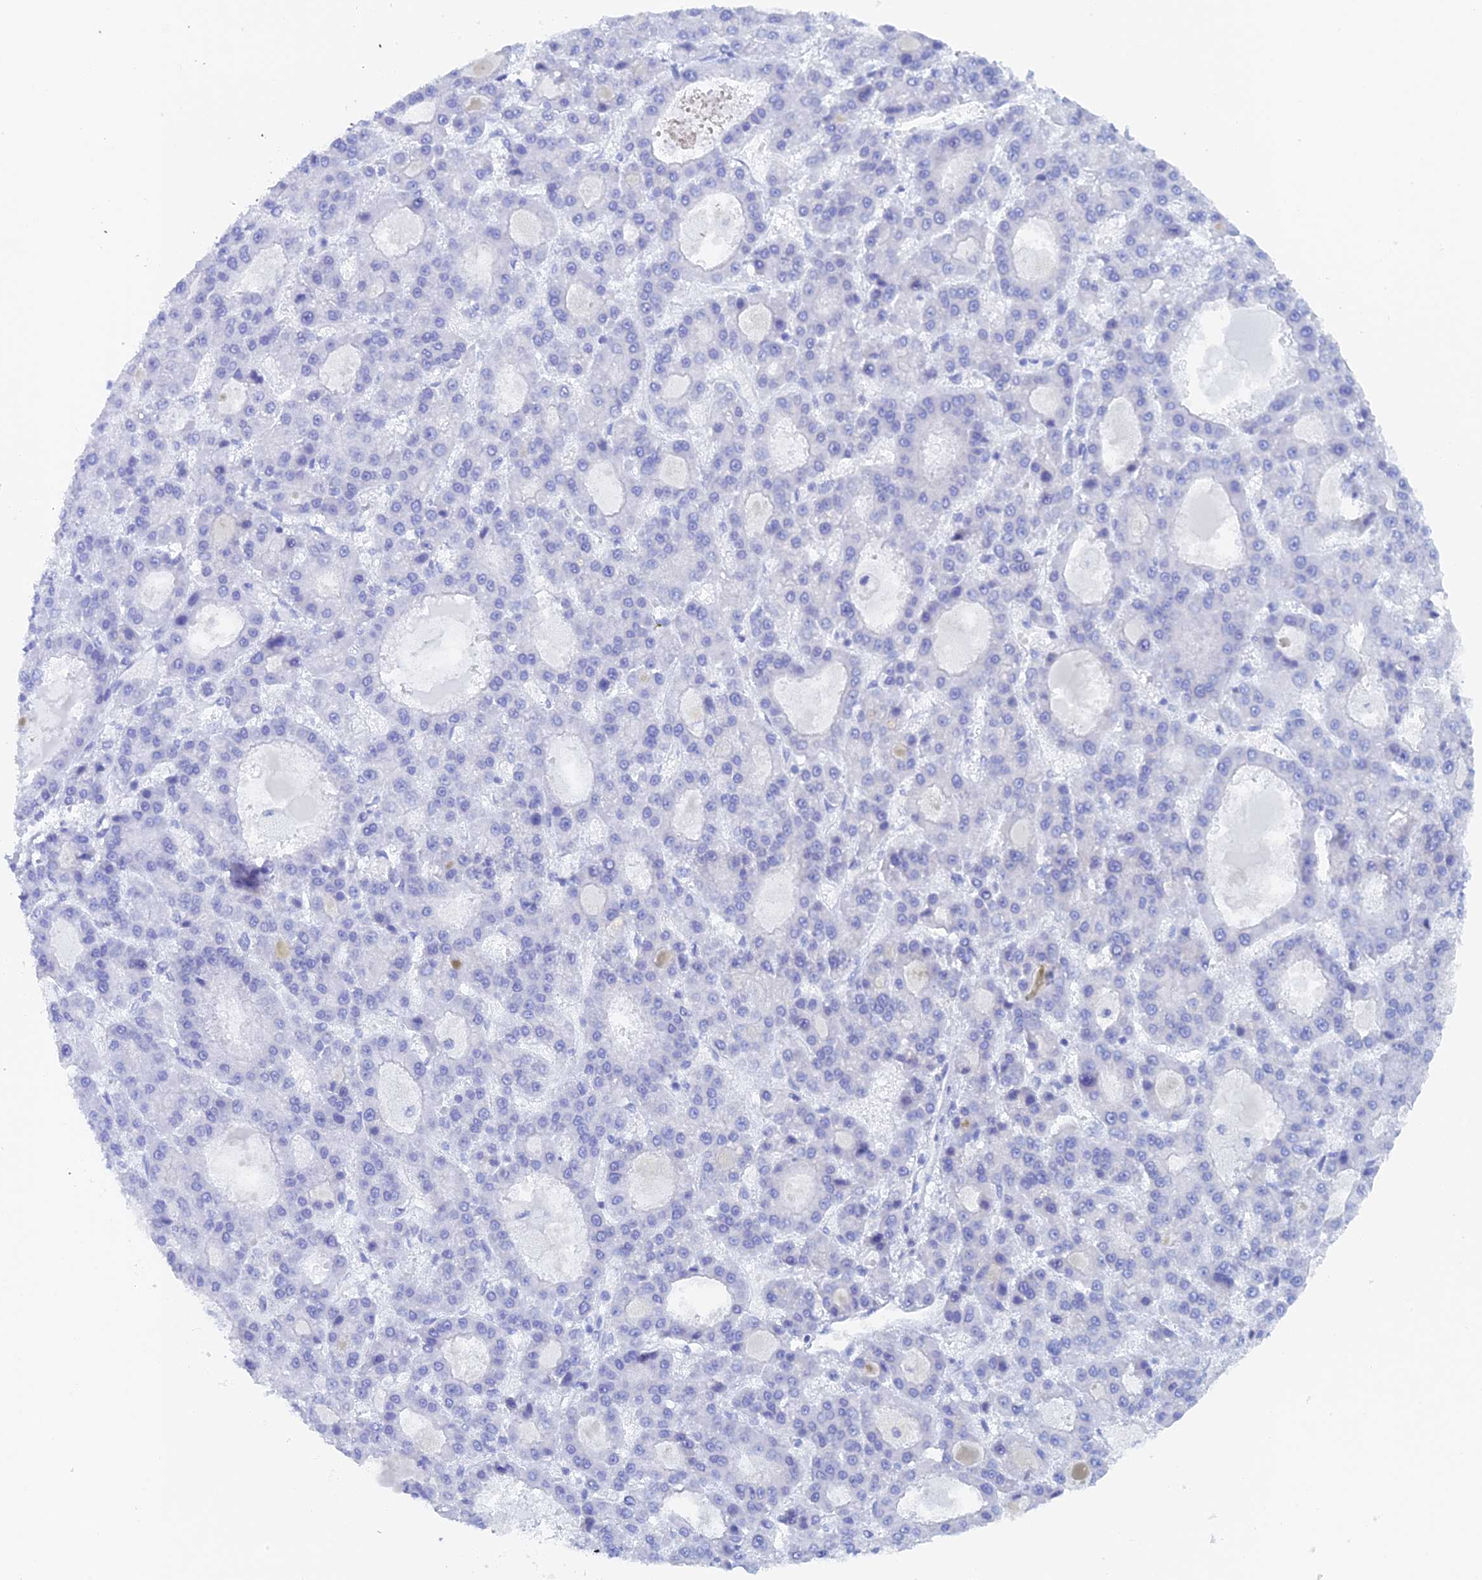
{"staining": {"intensity": "negative", "quantity": "none", "location": "none"}, "tissue": "liver cancer", "cell_type": "Tumor cells", "image_type": "cancer", "snomed": [{"axis": "morphology", "description": "Carcinoma, Hepatocellular, NOS"}, {"axis": "topography", "description": "Liver"}], "caption": "Human liver hepatocellular carcinoma stained for a protein using IHC displays no positivity in tumor cells.", "gene": "ELOVL6", "patient": {"sex": "male", "age": 70}}